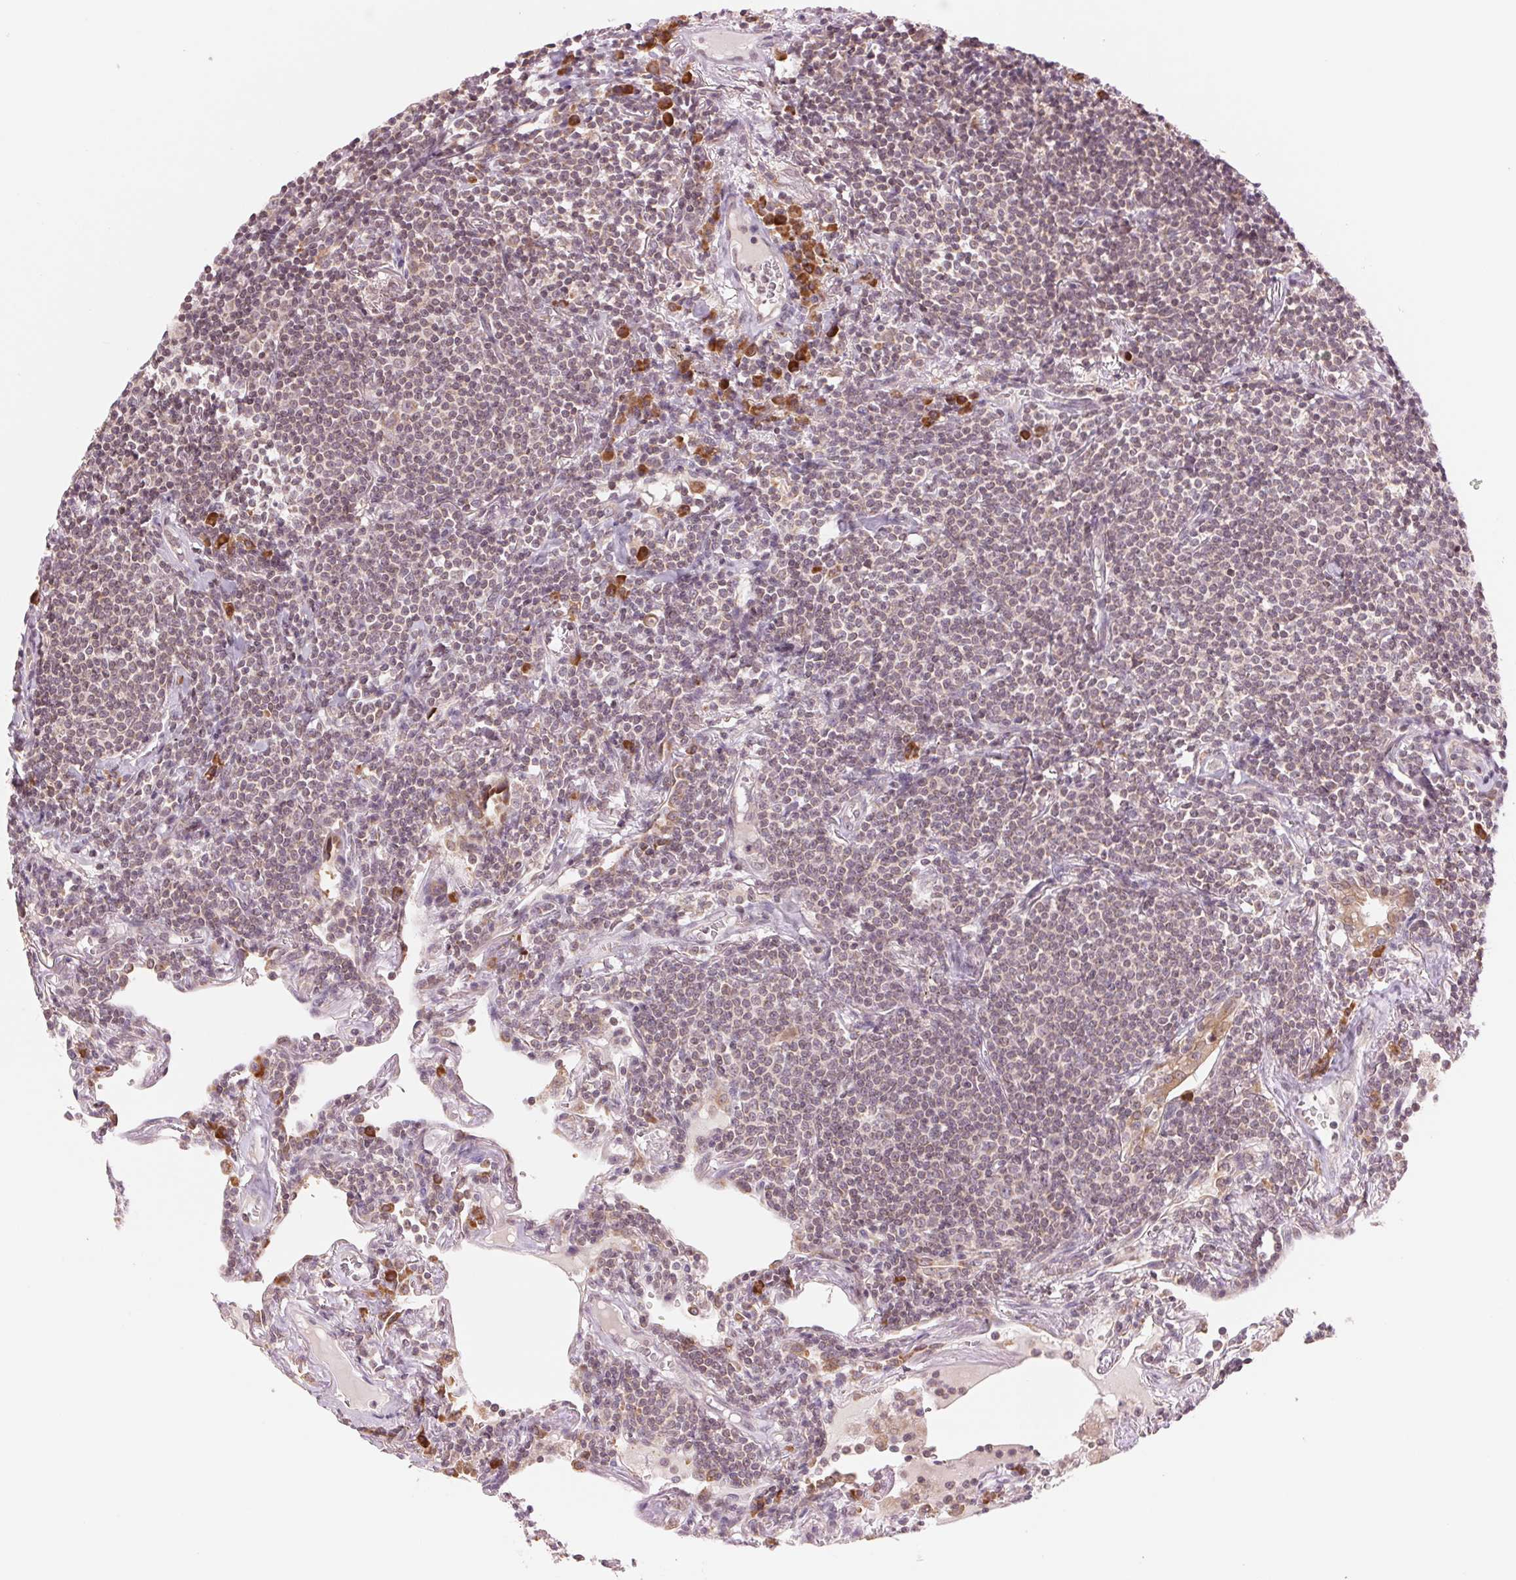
{"staining": {"intensity": "negative", "quantity": "none", "location": "none"}, "tissue": "lymphoma", "cell_type": "Tumor cells", "image_type": "cancer", "snomed": [{"axis": "morphology", "description": "Malignant lymphoma, non-Hodgkin's type, Low grade"}, {"axis": "topography", "description": "Lung"}], "caption": "This image is of low-grade malignant lymphoma, non-Hodgkin's type stained with immunohistochemistry to label a protein in brown with the nuclei are counter-stained blue. There is no staining in tumor cells. (Stains: DAB (3,3'-diaminobenzidine) immunohistochemistry (IHC) with hematoxylin counter stain, Microscopy: brightfield microscopy at high magnification).", "gene": "TECR", "patient": {"sex": "female", "age": 71}}